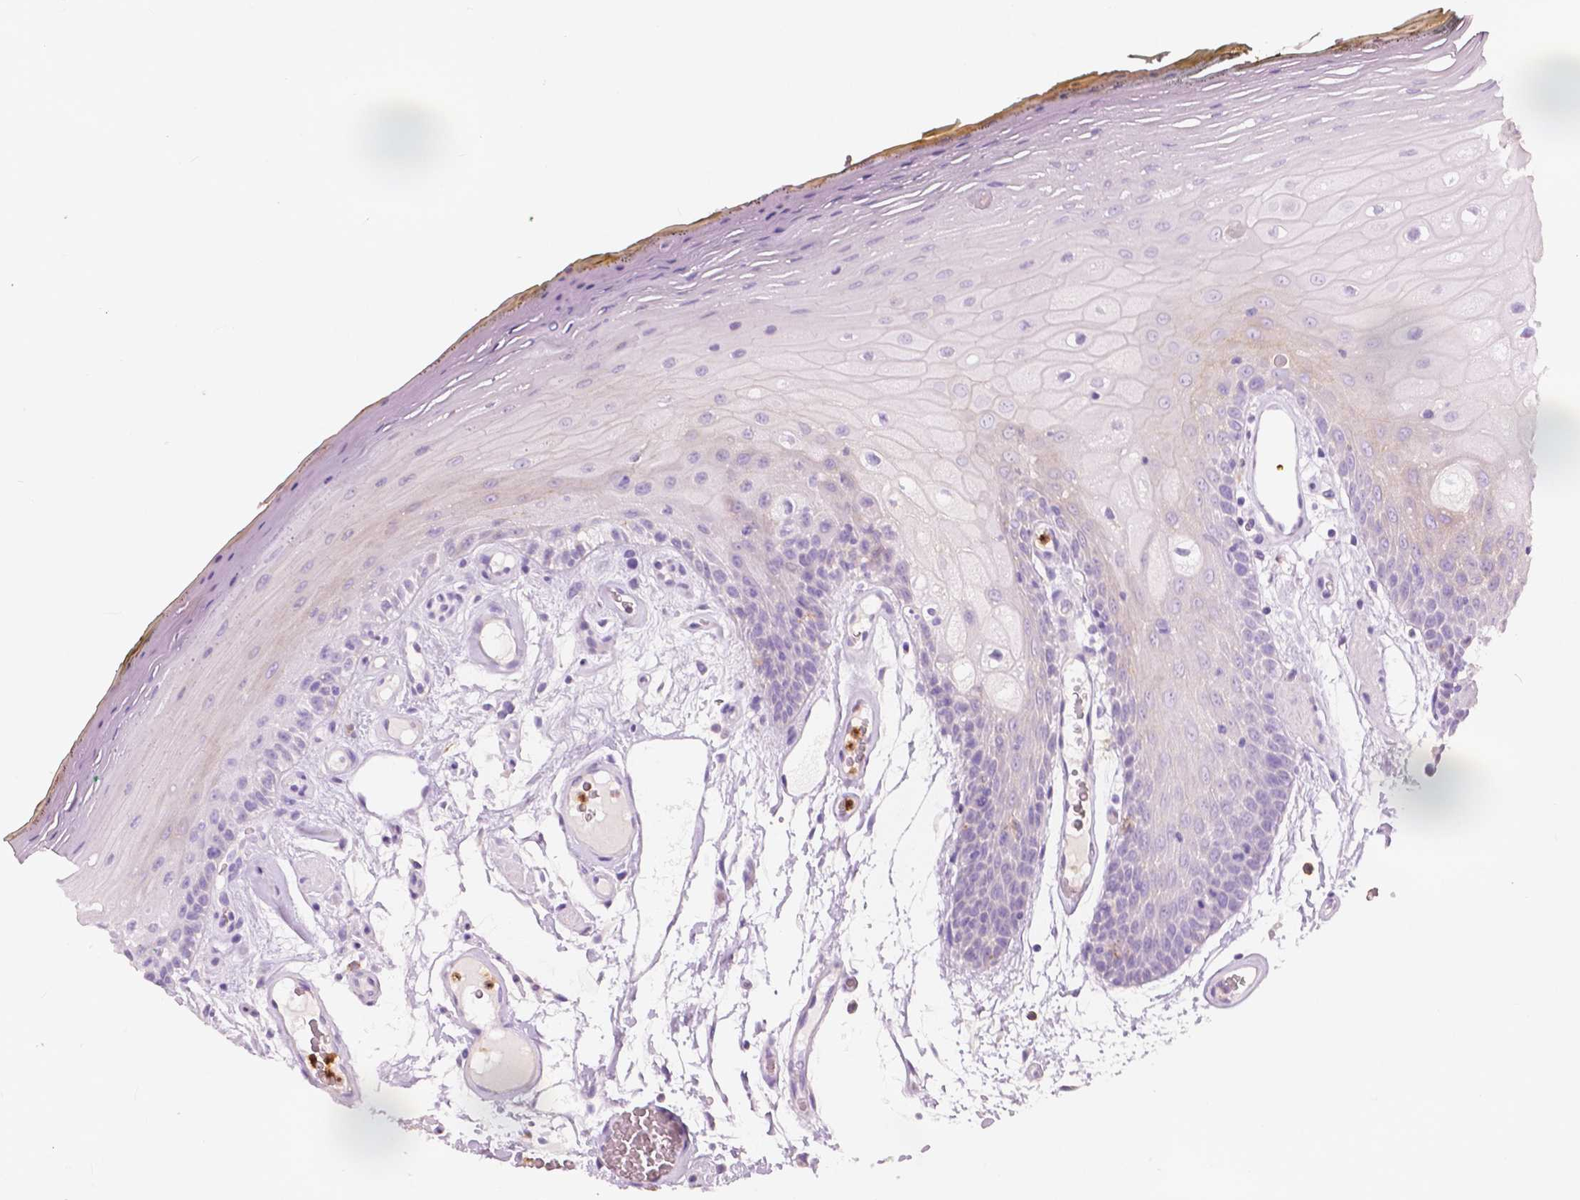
{"staining": {"intensity": "negative", "quantity": "none", "location": "none"}, "tissue": "oral mucosa", "cell_type": "Squamous epithelial cells", "image_type": "normal", "snomed": [{"axis": "morphology", "description": "Normal tissue, NOS"}, {"axis": "morphology", "description": "Squamous cell carcinoma, NOS"}, {"axis": "topography", "description": "Oral tissue"}, {"axis": "topography", "description": "Head-Neck"}], "caption": "Squamous epithelial cells show no significant positivity in benign oral mucosa. Nuclei are stained in blue.", "gene": "CXCR2", "patient": {"sex": "male", "age": 52}}